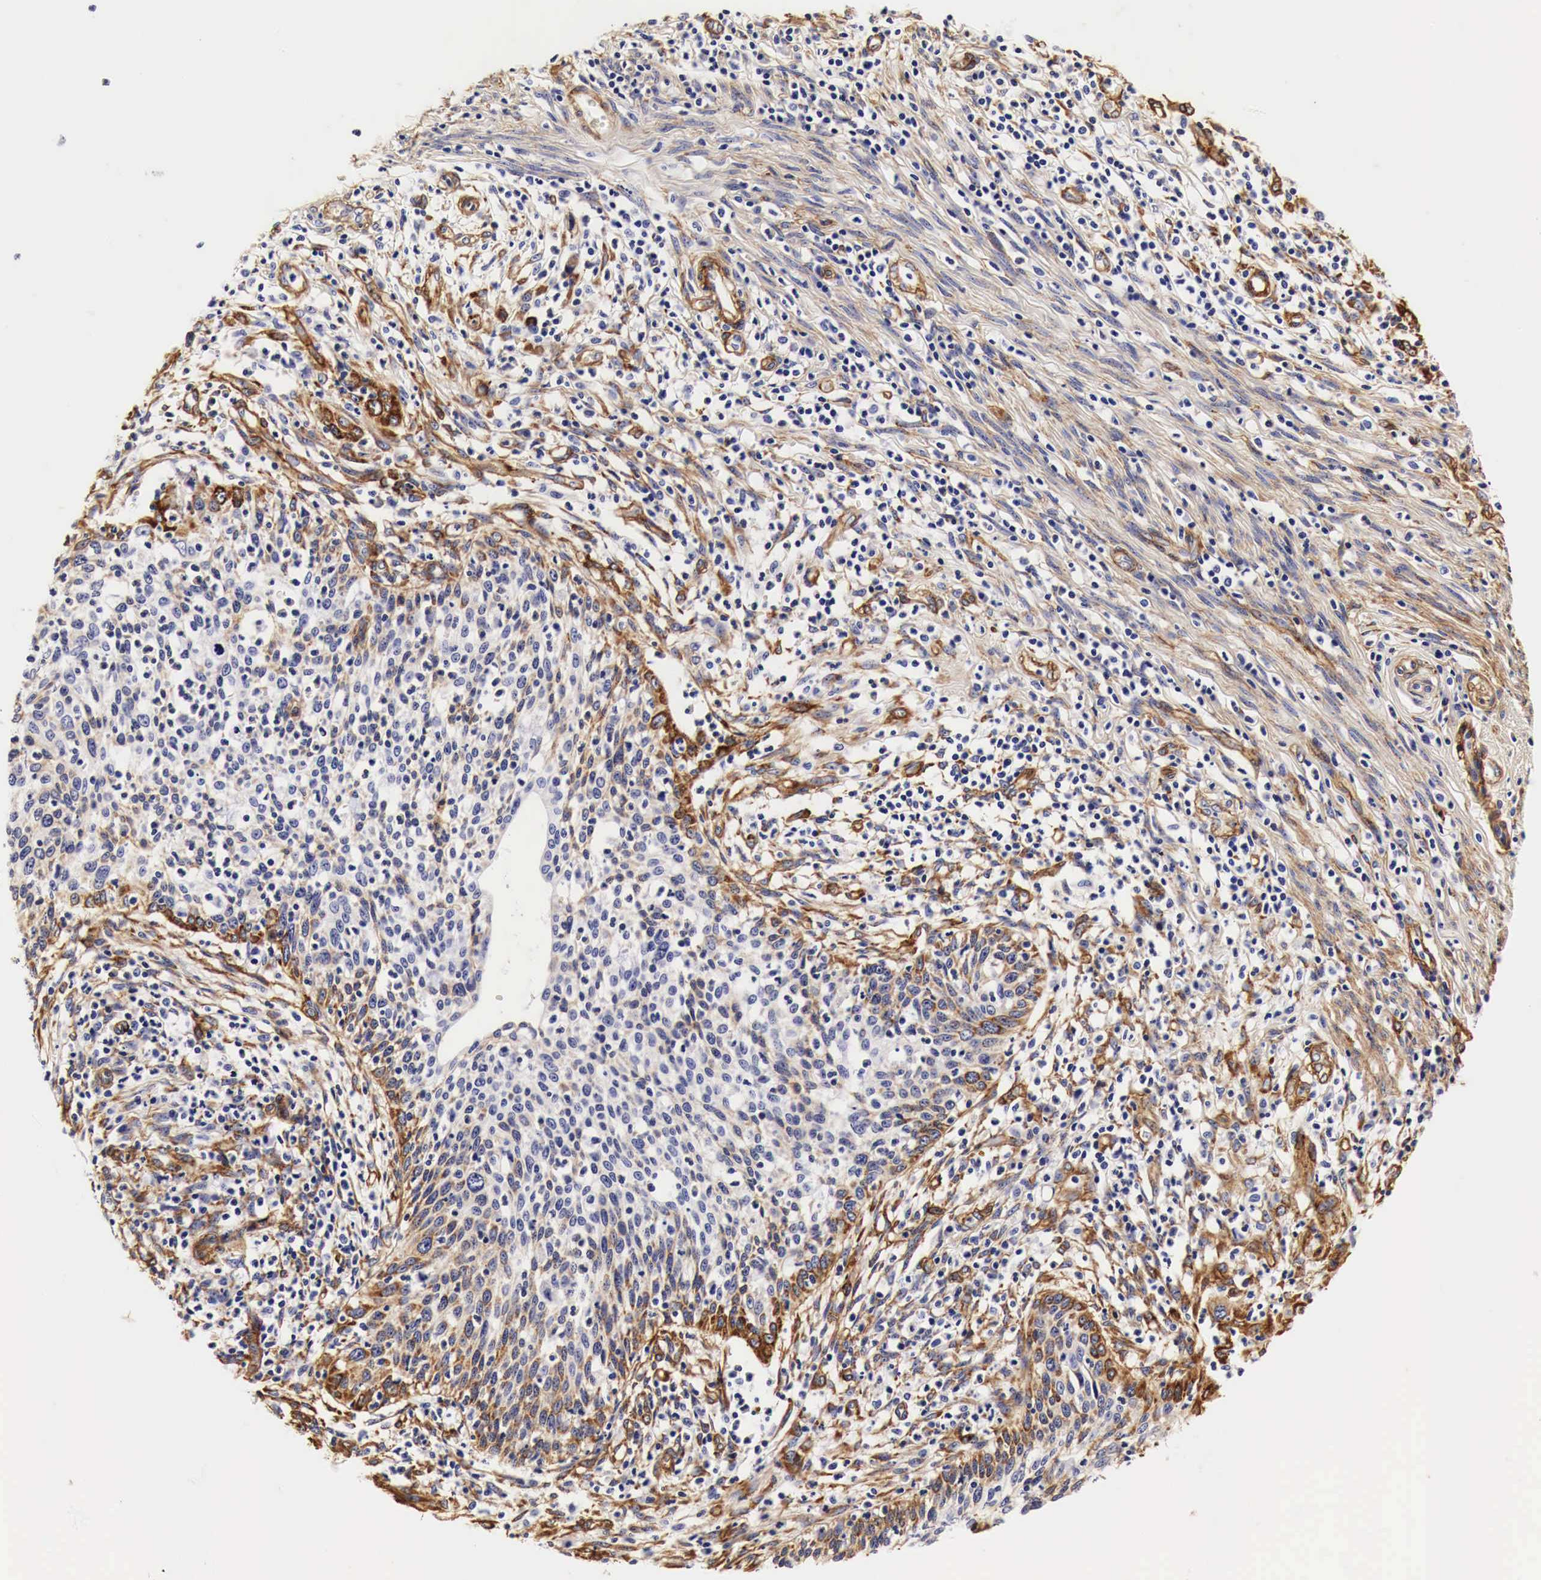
{"staining": {"intensity": "moderate", "quantity": "<25%", "location": "cytoplasmic/membranous"}, "tissue": "cervical cancer", "cell_type": "Tumor cells", "image_type": "cancer", "snomed": [{"axis": "morphology", "description": "Squamous cell carcinoma, NOS"}, {"axis": "topography", "description": "Cervix"}], "caption": "IHC micrograph of neoplastic tissue: human squamous cell carcinoma (cervical) stained using IHC demonstrates low levels of moderate protein expression localized specifically in the cytoplasmic/membranous of tumor cells, appearing as a cytoplasmic/membranous brown color.", "gene": "LAMB2", "patient": {"sex": "female", "age": 41}}